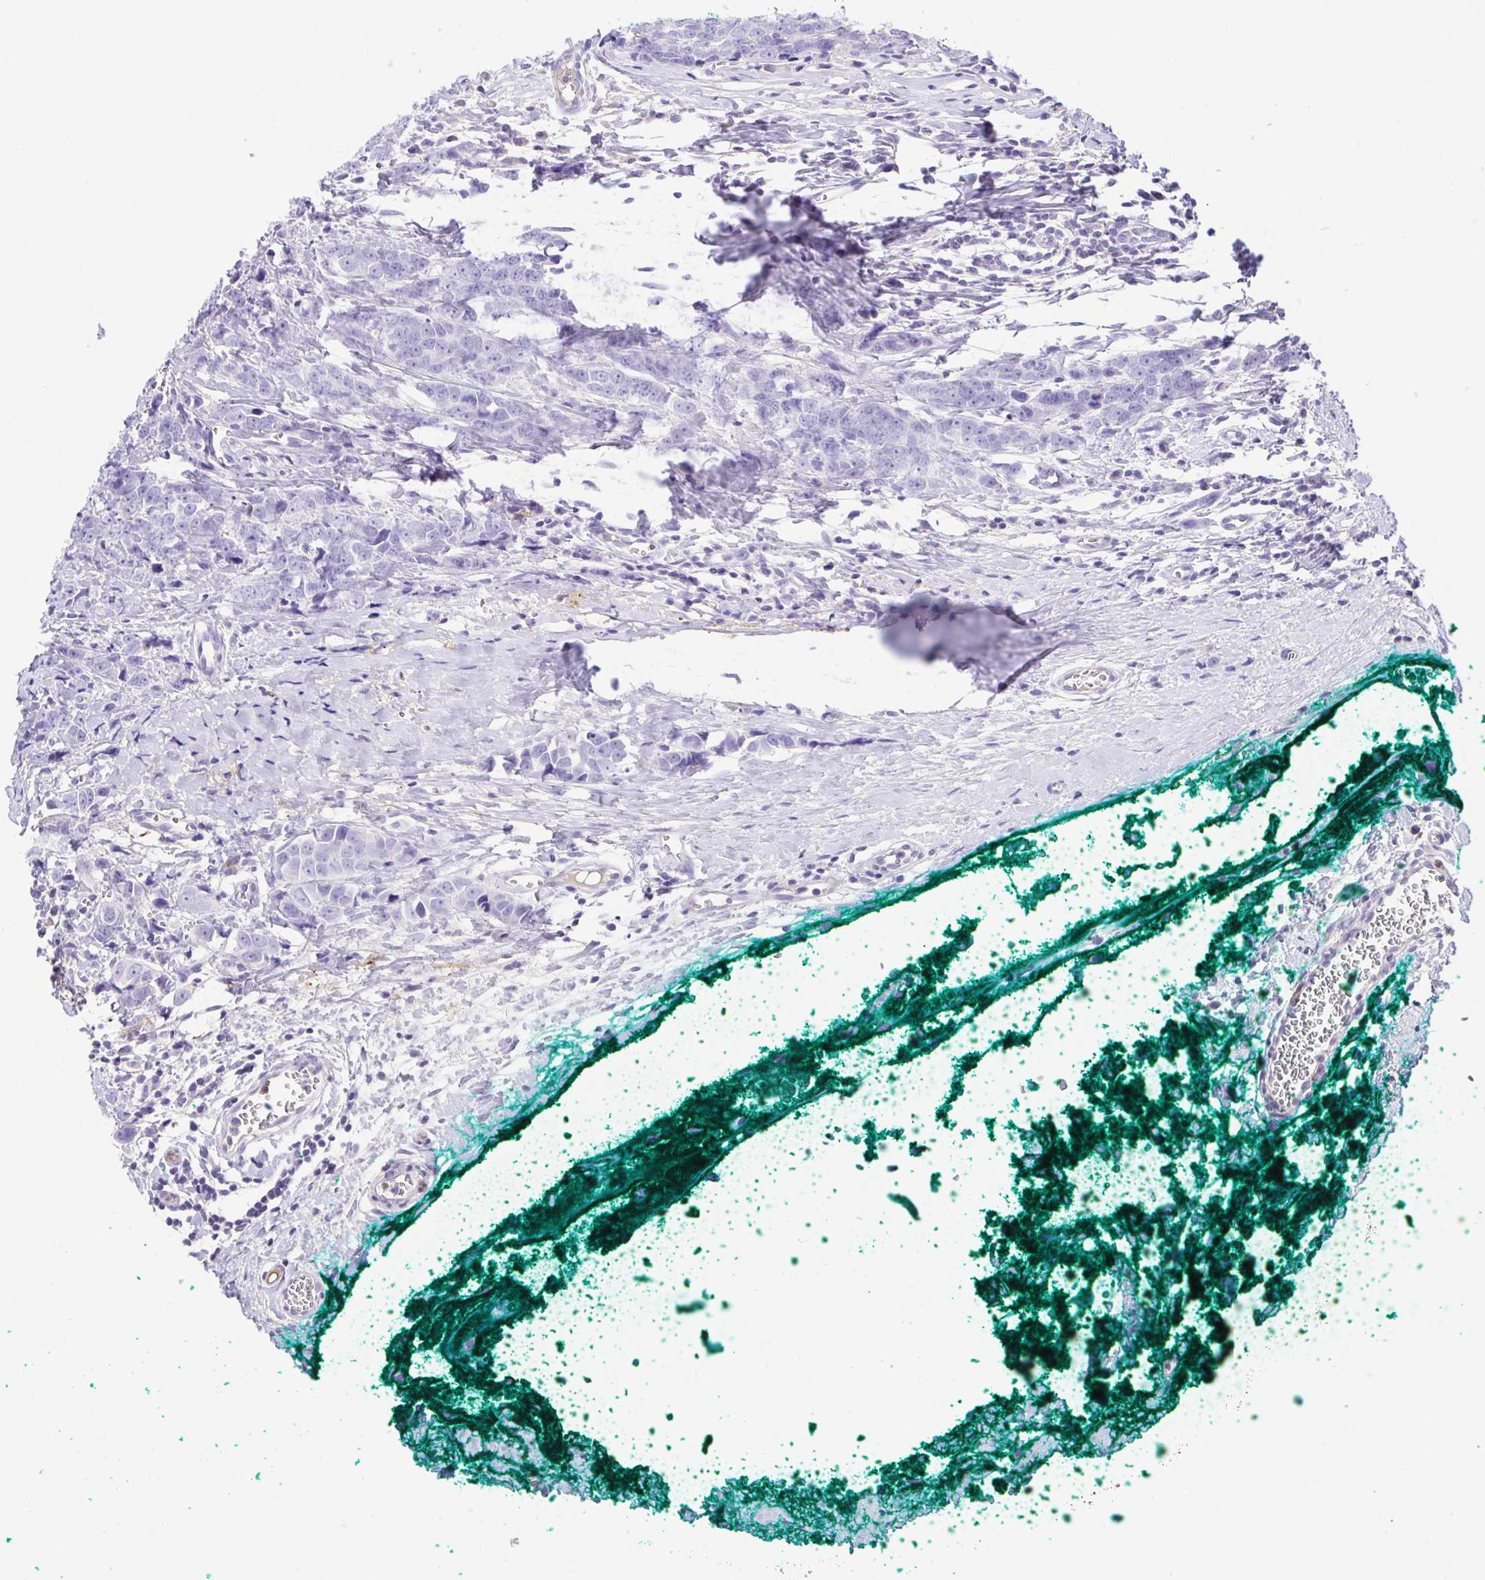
{"staining": {"intensity": "negative", "quantity": "none", "location": "none"}, "tissue": "breast cancer", "cell_type": "Tumor cells", "image_type": "cancer", "snomed": [{"axis": "morphology", "description": "Duct carcinoma"}, {"axis": "topography", "description": "Breast"}], "caption": "Protein analysis of infiltrating ductal carcinoma (breast) demonstrates no significant expression in tumor cells.", "gene": "ARPP21", "patient": {"sex": "female", "age": 80}}